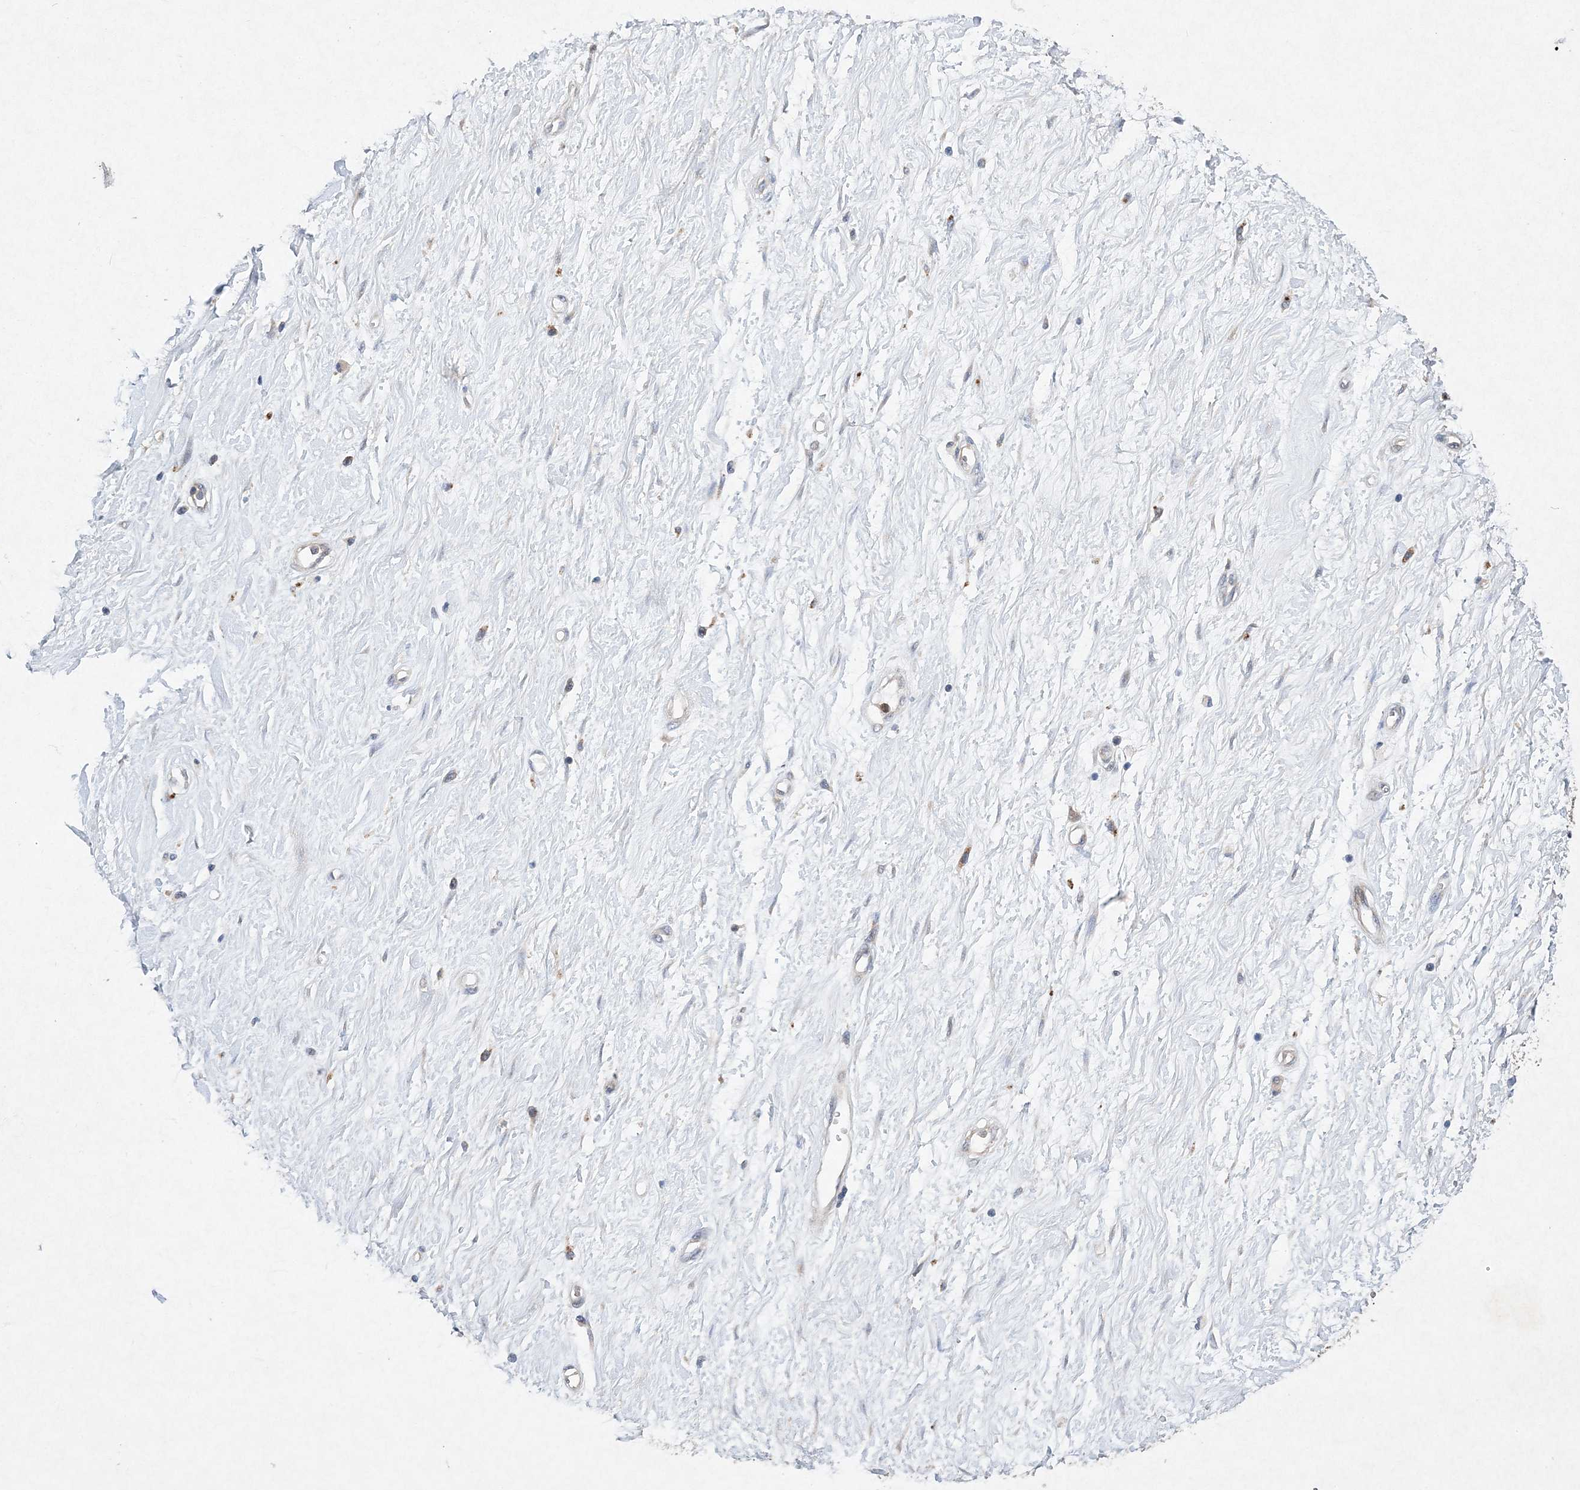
{"staining": {"intensity": "negative", "quantity": "none", "location": "none"}, "tissue": "adipose tissue", "cell_type": "Adipocytes", "image_type": "normal", "snomed": [{"axis": "morphology", "description": "Normal tissue, NOS"}, {"axis": "morphology", "description": "Adenocarcinoma, NOS"}, {"axis": "topography", "description": "Pancreas"}, {"axis": "topography", "description": "Peripheral nerve tissue"}], "caption": "High power microscopy histopathology image of an immunohistochemistry (IHC) image of benign adipose tissue, revealing no significant positivity in adipocytes.", "gene": "PROSER1", "patient": {"sex": "male", "age": 59}}